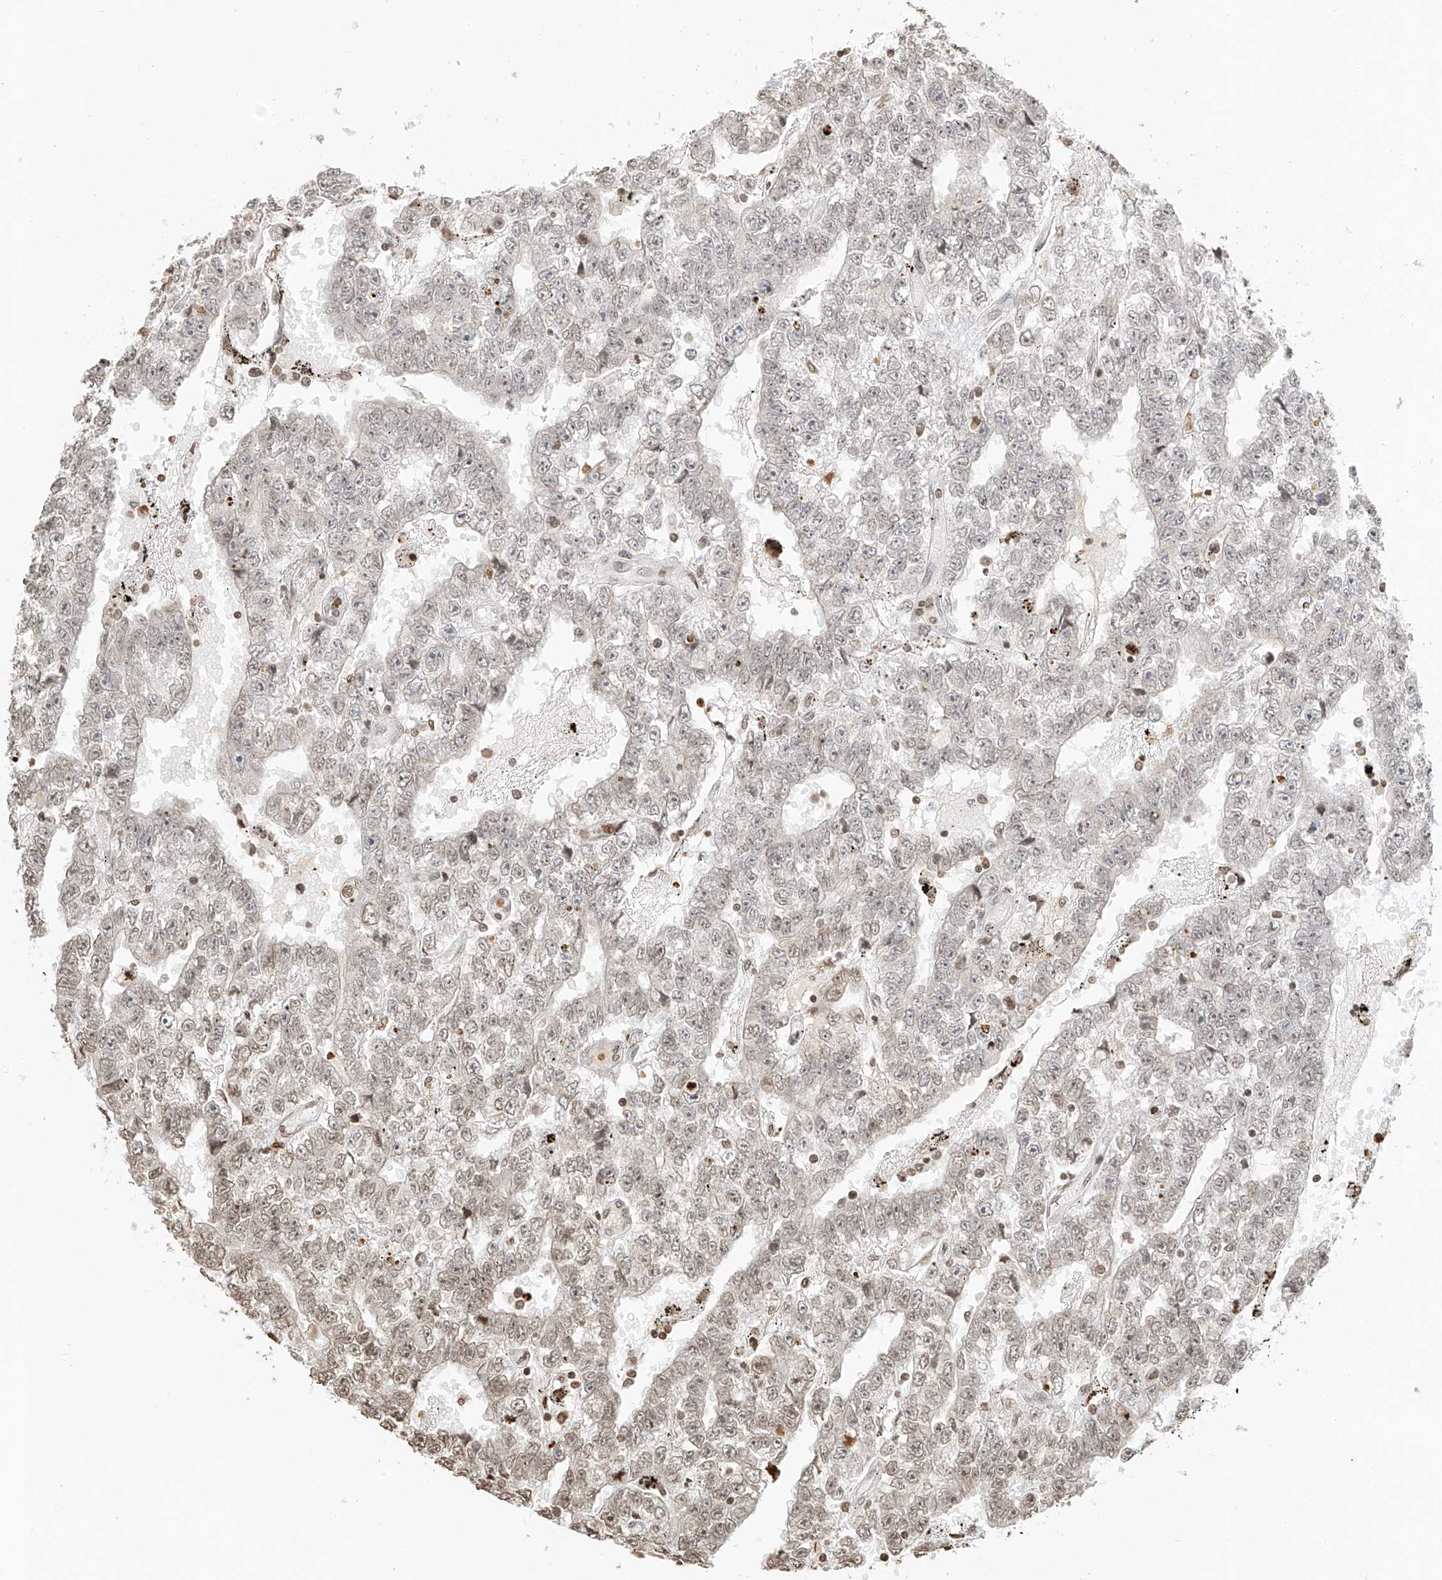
{"staining": {"intensity": "weak", "quantity": "25%-75%", "location": "nuclear"}, "tissue": "testis cancer", "cell_type": "Tumor cells", "image_type": "cancer", "snomed": [{"axis": "morphology", "description": "Carcinoma, Embryonal, NOS"}, {"axis": "topography", "description": "Testis"}], "caption": "Immunohistochemical staining of testis cancer (embryonal carcinoma) shows low levels of weak nuclear positivity in approximately 25%-75% of tumor cells.", "gene": "C17orf58", "patient": {"sex": "male", "age": 25}}